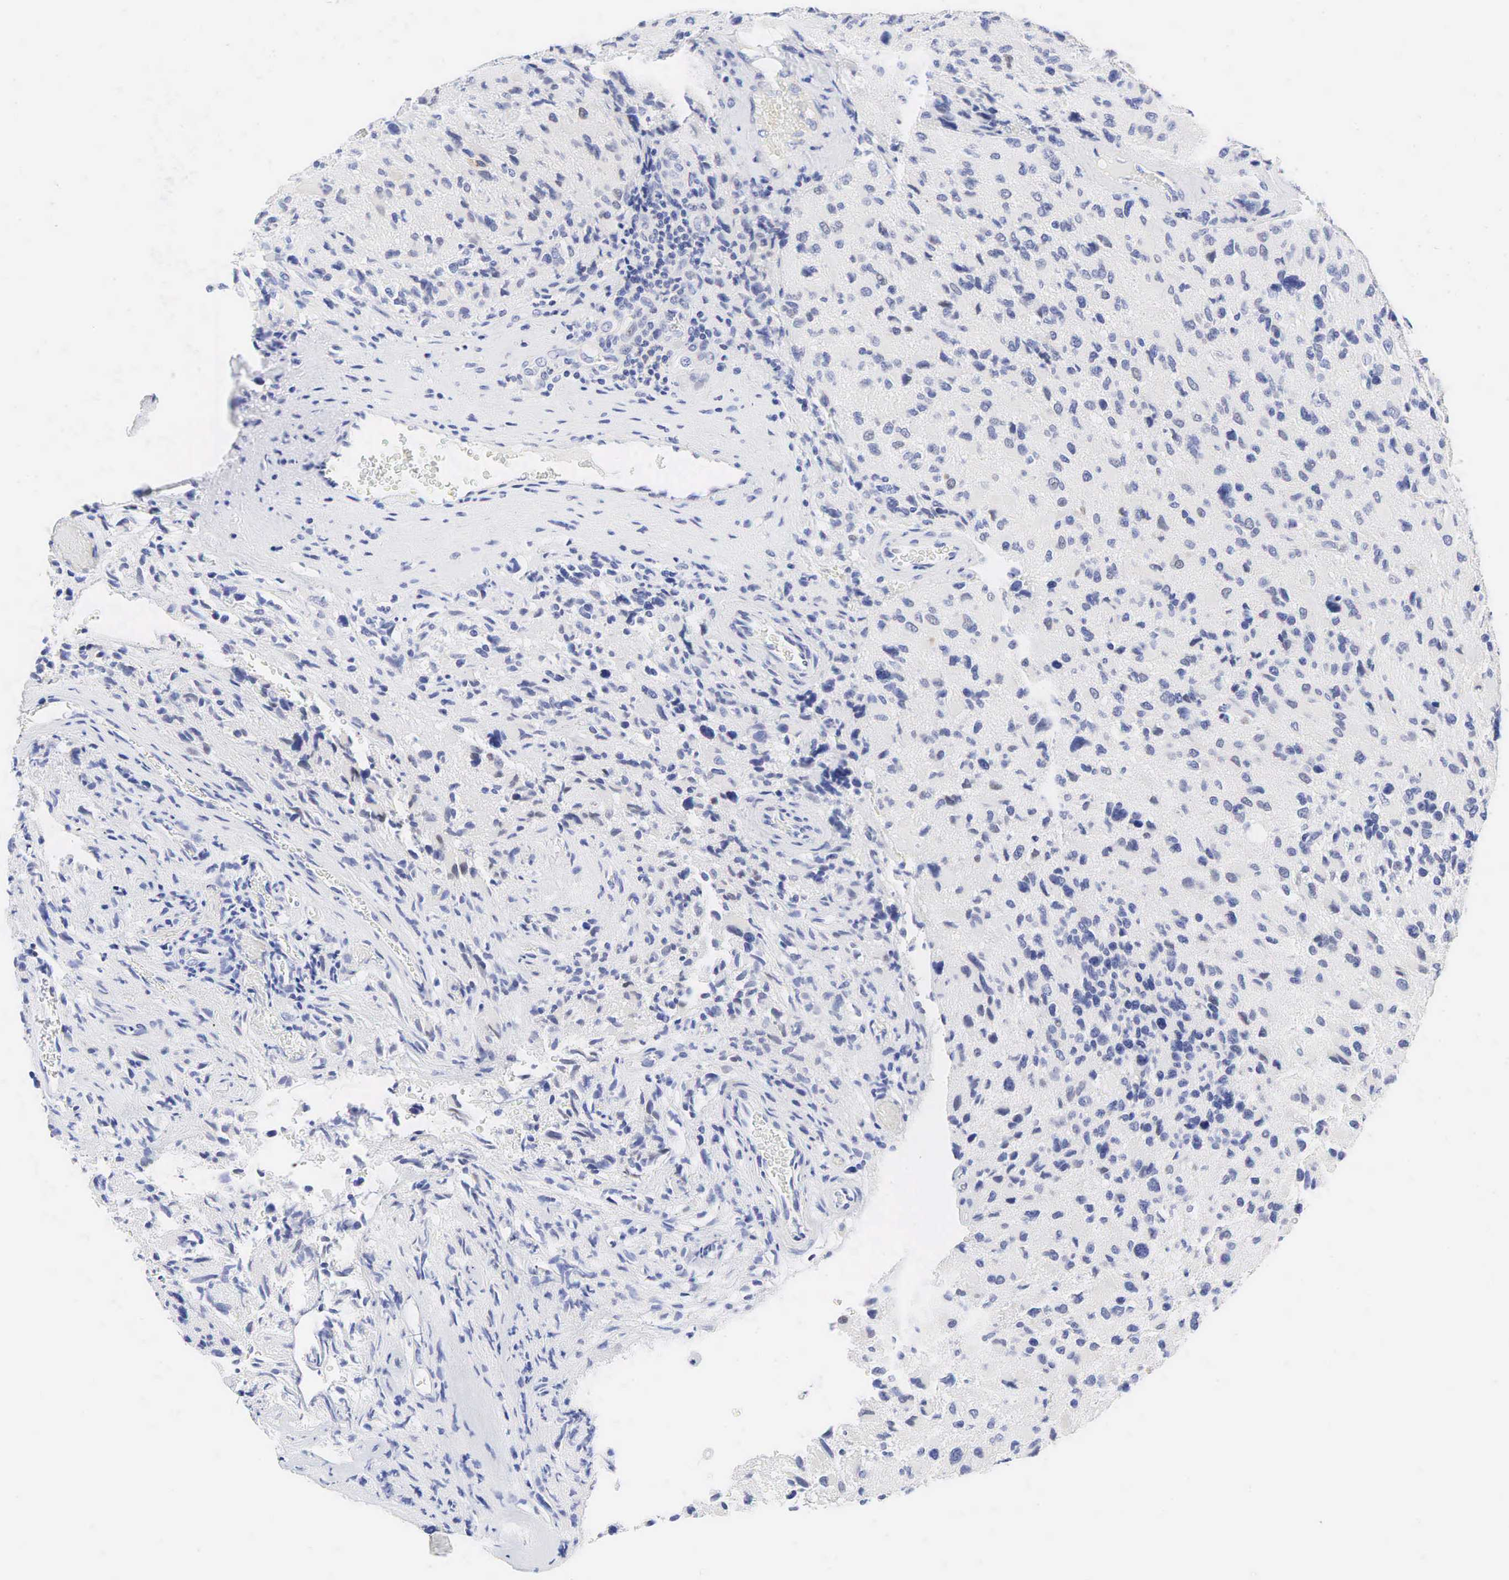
{"staining": {"intensity": "negative", "quantity": "none", "location": "none"}, "tissue": "glioma", "cell_type": "Tumor cells", "image_type": "cancer", "snomed": [{"axis": "morphology", "description": "Glioma, malignant, High grade"}, {"axis": "topography", "description": "Brain"}], "caption": "This is a image of IHC staining of malignant high-grade glioma, which shows no expression in tumor cells.", "gene": "AR", "patient": {"sex": "male", "age": 69}}